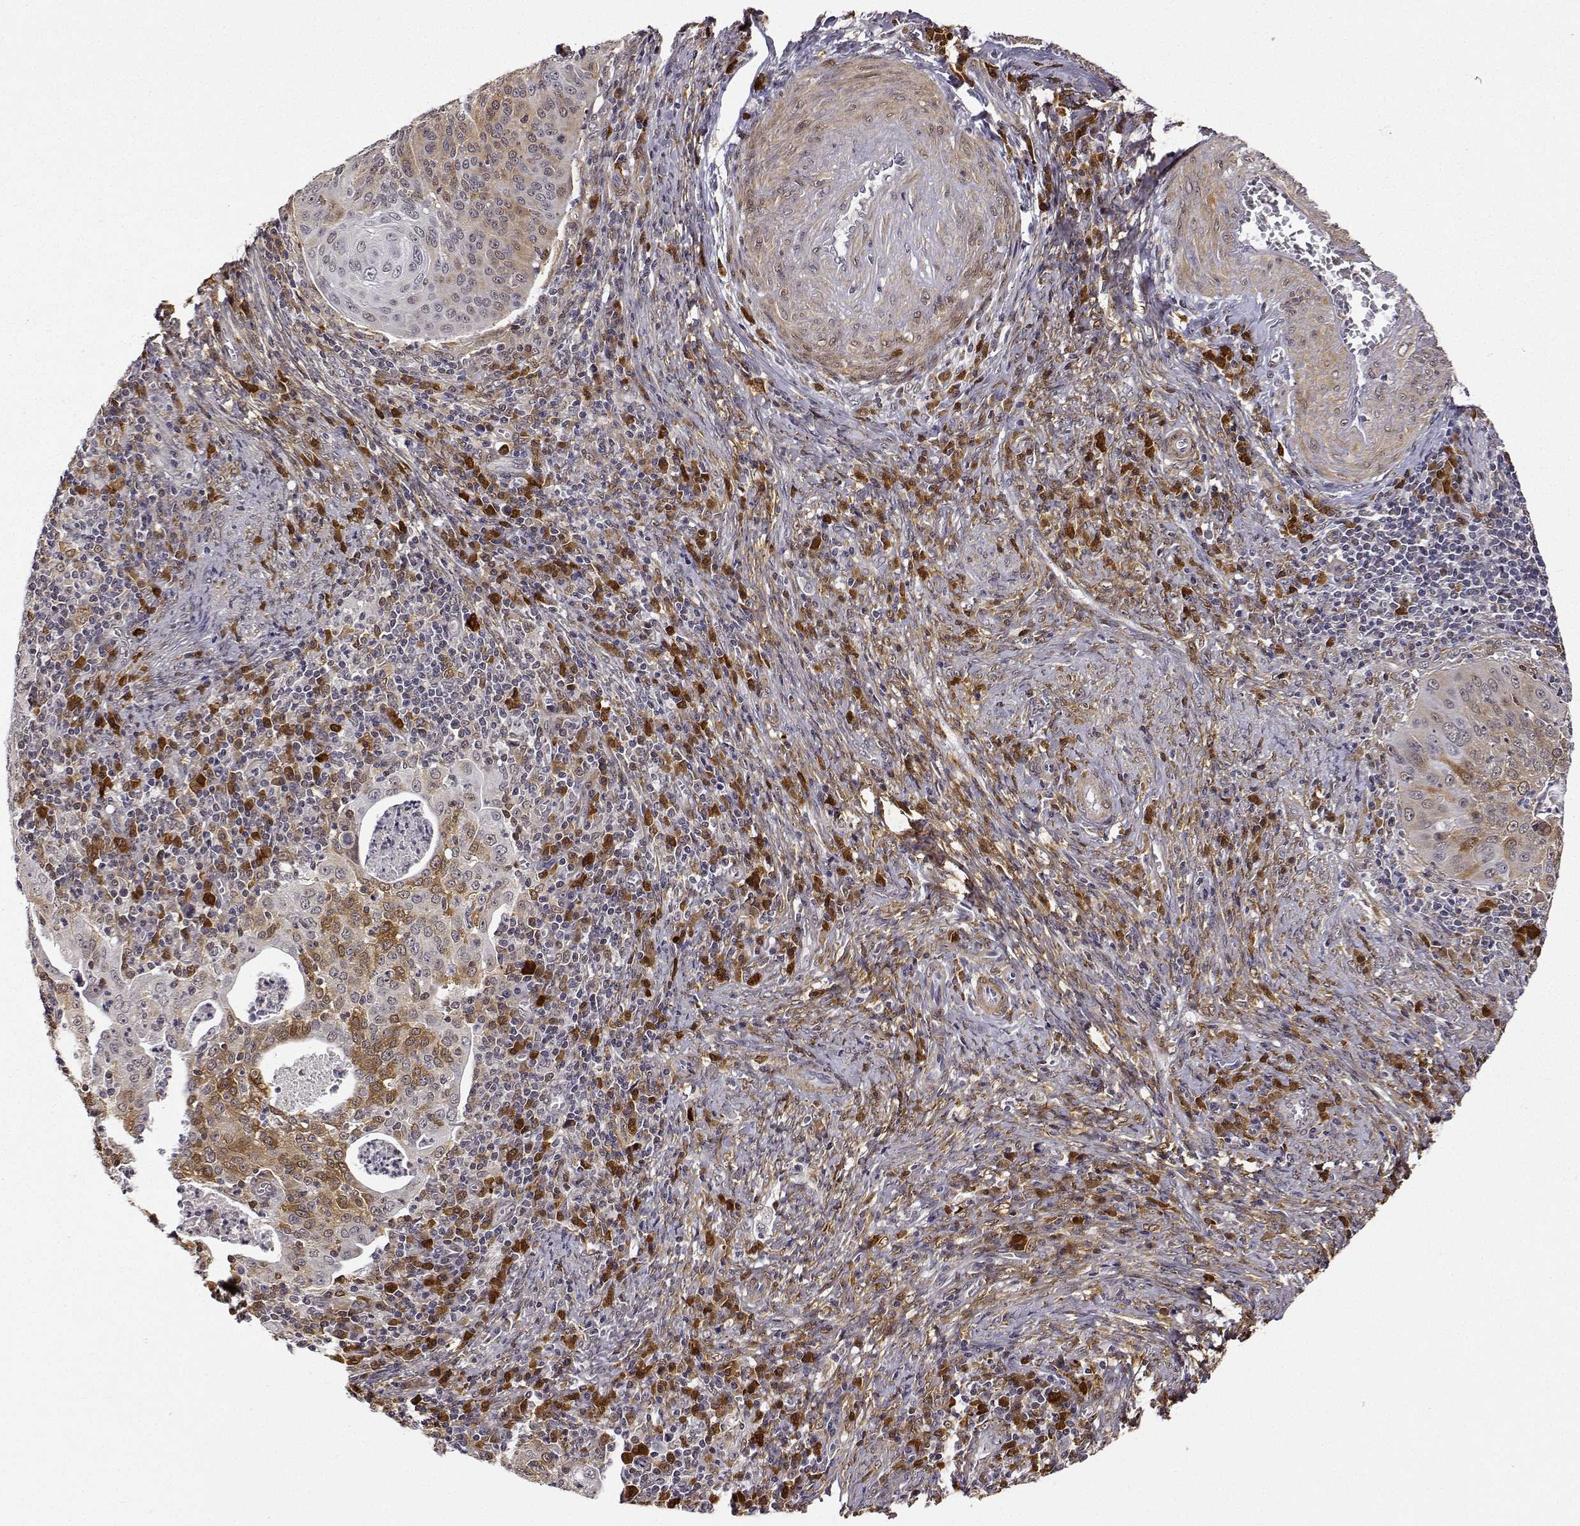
{"staining": {"intensity": "moderate", "quantity": "<25%", "location": "cytoplasmic/membranous"}, "tissue": "cervical cancer", "cell_type": "Tumor cells", "image_type": "cancer", "snomed": [{"axis": "morphology", "description": "Squamous cell carcinoma, NOS"}, {"axis": "topography", "description": "Cervix"}], "caption": "IHC micrograph of human squamous cell carcinoma (cervical) stained for a protein (brown), which demonstrates low levels of moderate cytoplasmic/membranous positivity in about <25% of tumor cells.", "gene": "PHGDH", "patient": {"sex": "female", "age": 39}}